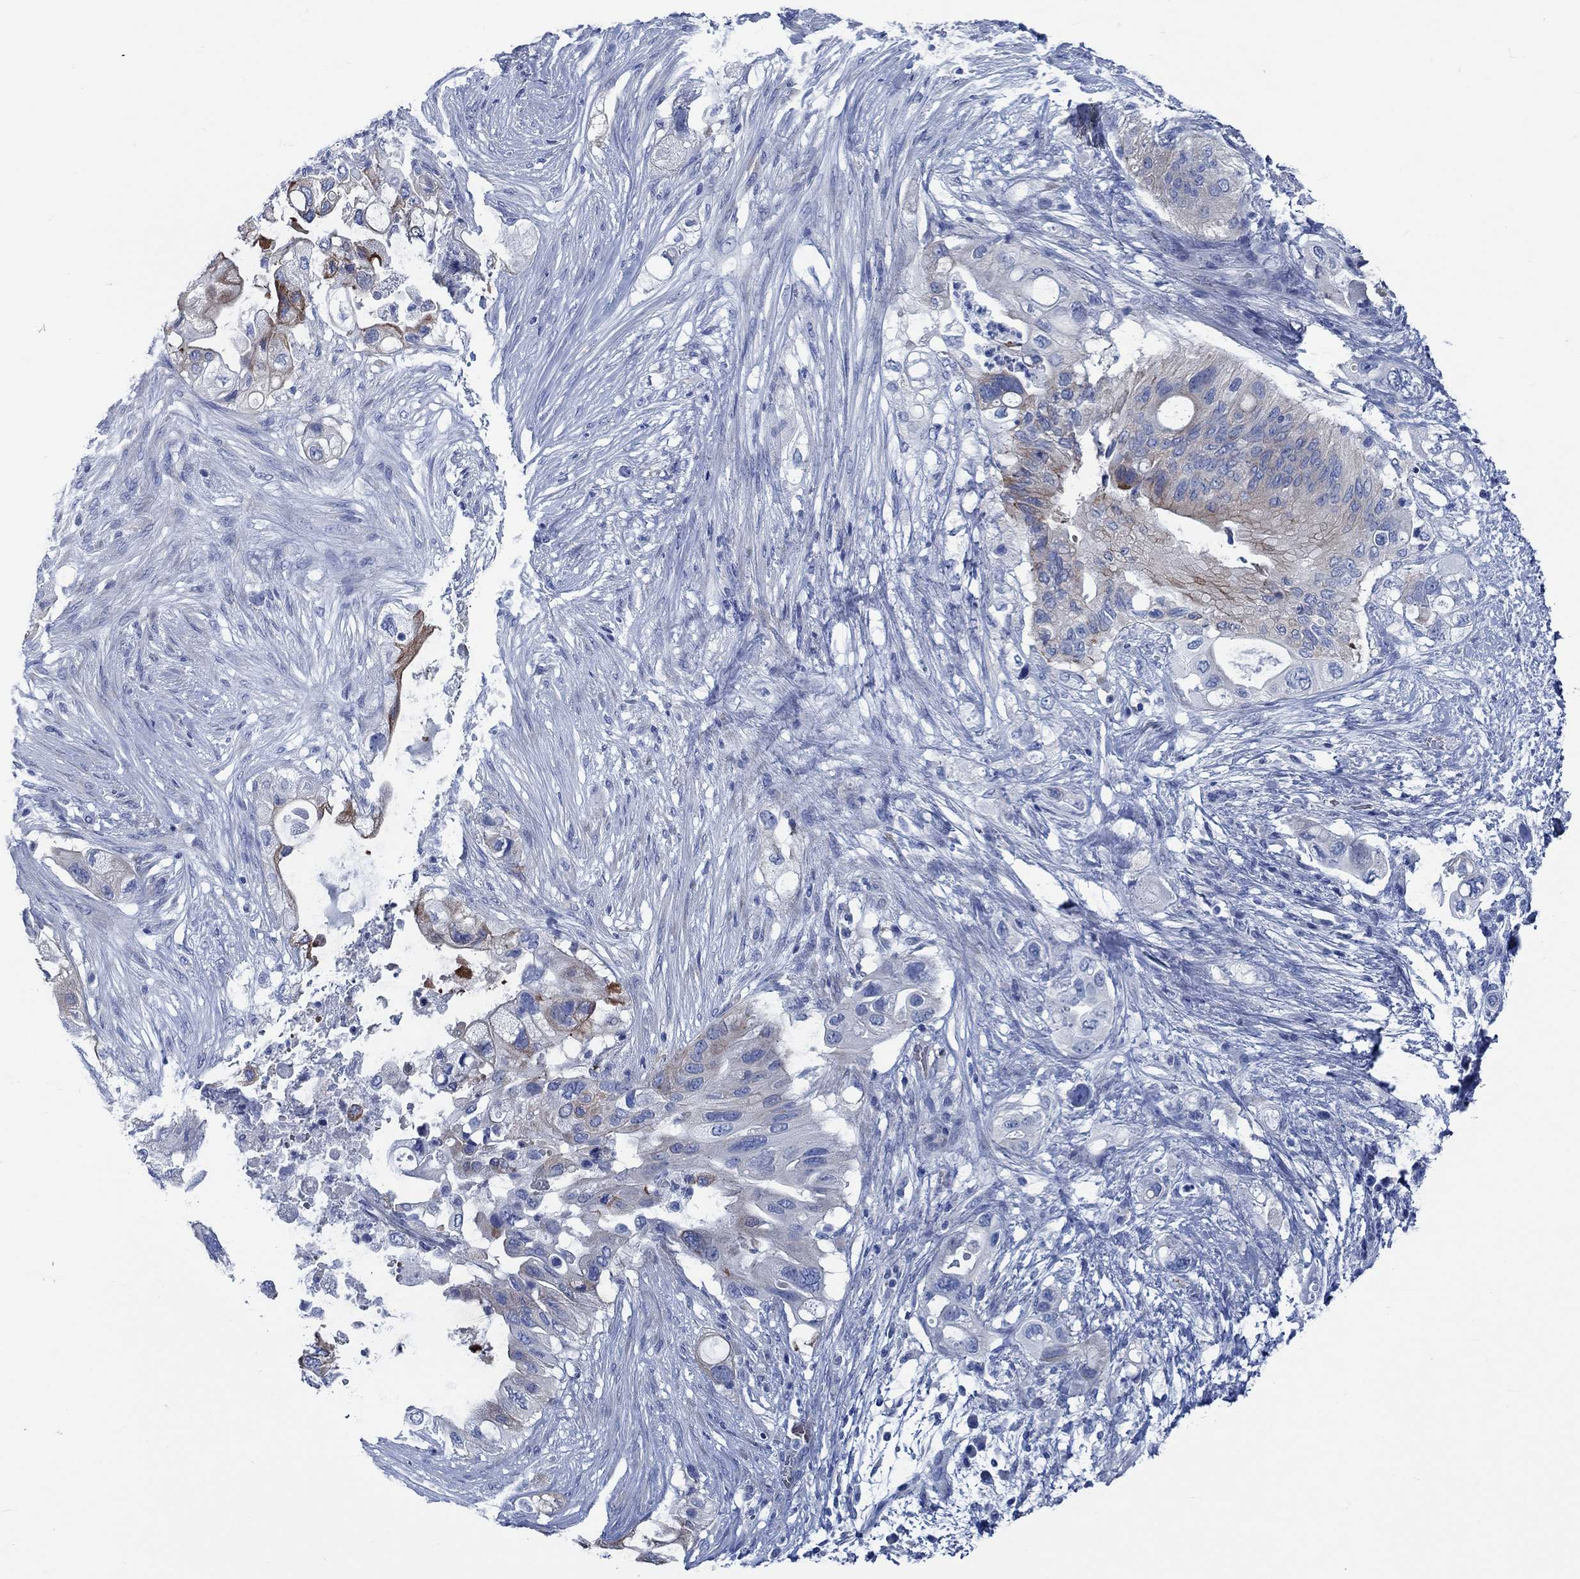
{"staining": {"intensity": "moderate", "quantity": "<25%", "location": "cytoplasmic/membranous"}, "tissue": "pancreatic cancer", "cell_type": "Tumor cells", "image_type": "cancer", "snomed": [{"axis": "morphology", "description": "Adenocarcinoma, NOS"}, {"axis": "topography", "description": "Pancreas"}], "caption": "Protein analysis of pancreatic cancer tissue displays moderate cytoplasmic/membranous positivity in approximately <25% of tumor cells.", "gene": "SVEP1", "patient": {"sex": "female", "age": 72}}